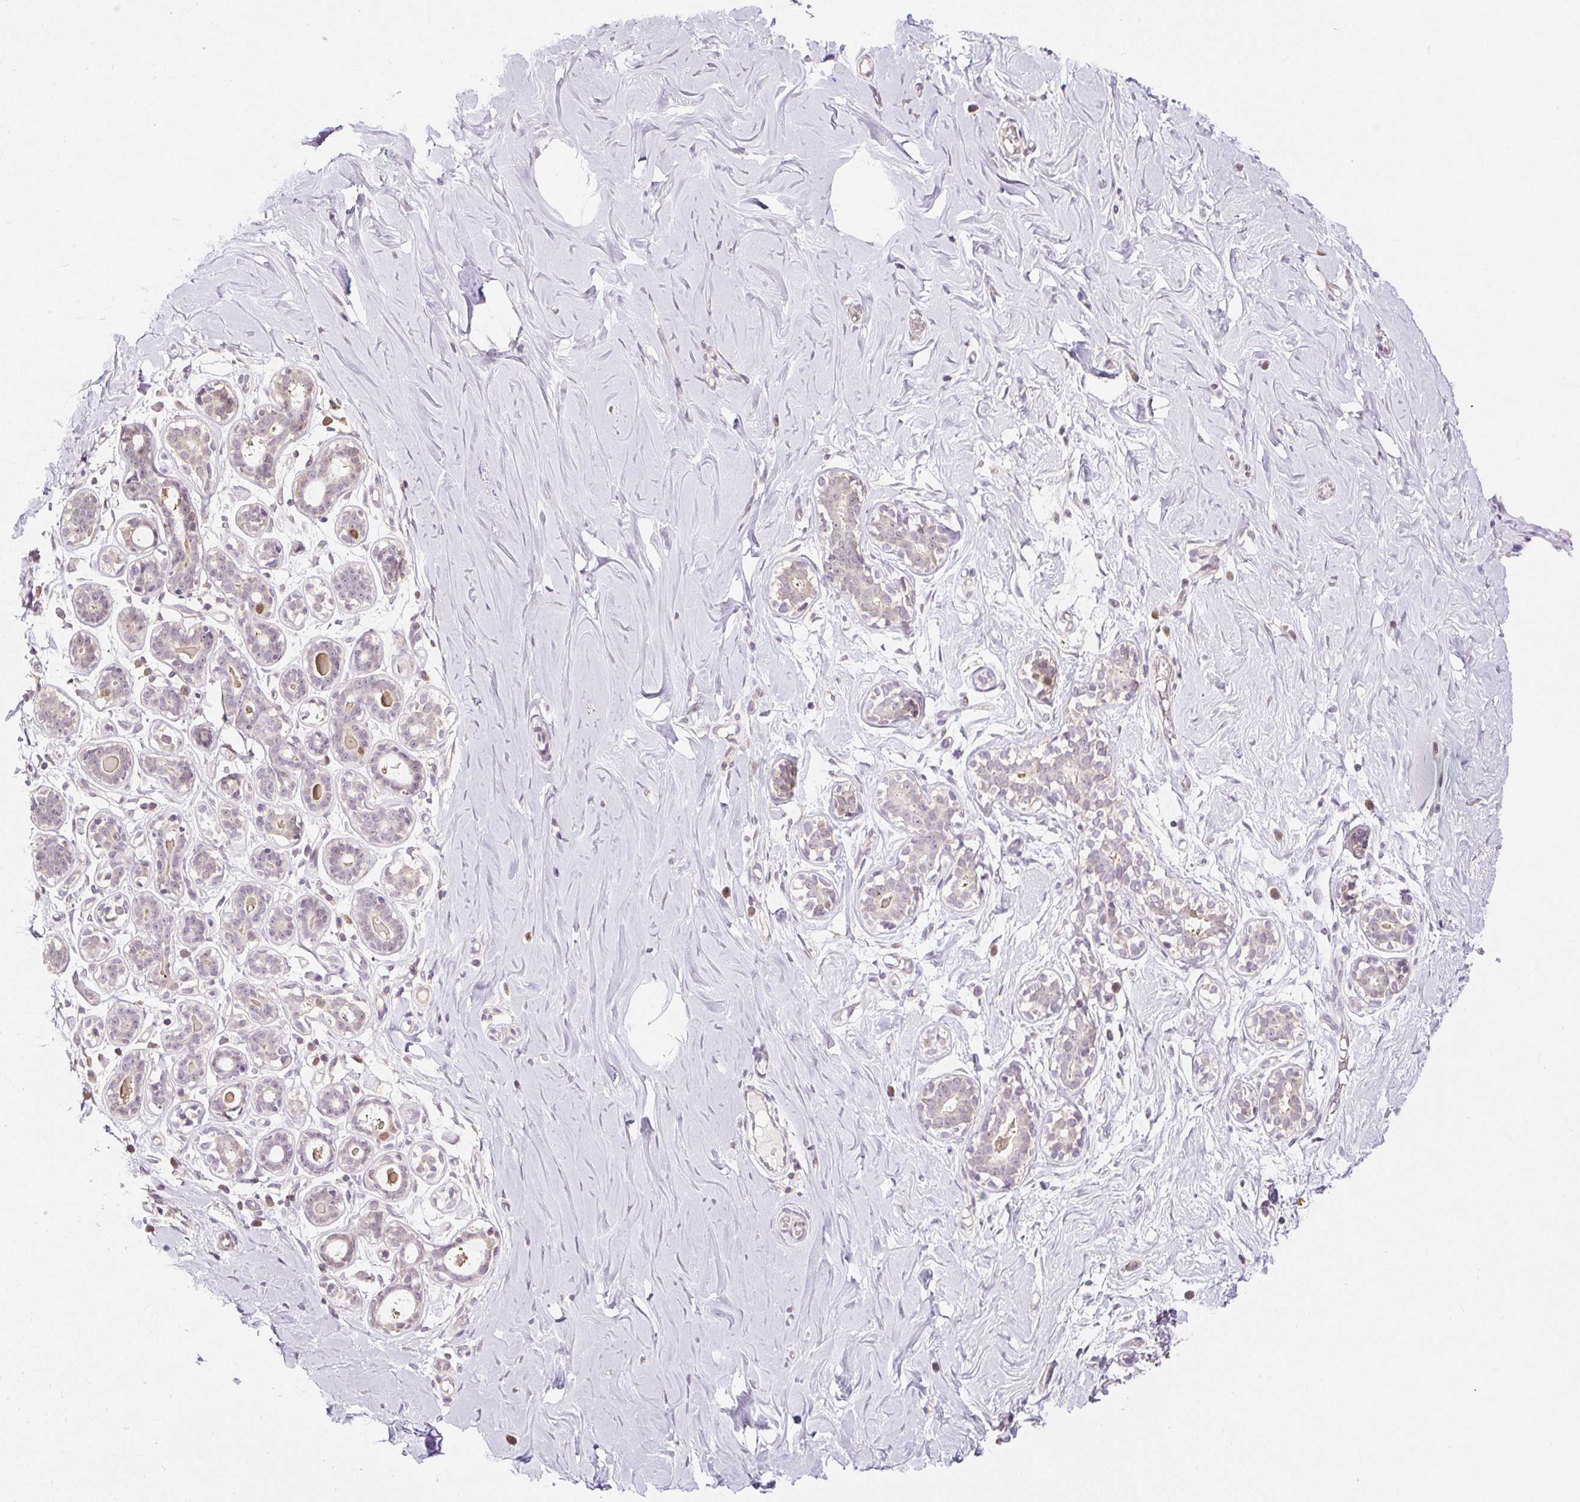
{"staining": {"intensity": "negative", "quantity": "none", "location": "none"}, "tissue": "breast", "cell_type": "Adipocytes", "image_type": "normal", "snomed": [{"axis": "morphology", "description": "Normal tissue, NOS"}, {"axis": "topography", "description": "Breast"}], "caption": "High power microscopy image of an IHC histopathology image of benign breast, revealing no significant staining in adipocytes.", "gene": "RACGAP1", "patient": {"sex": "female", "age": 27}}